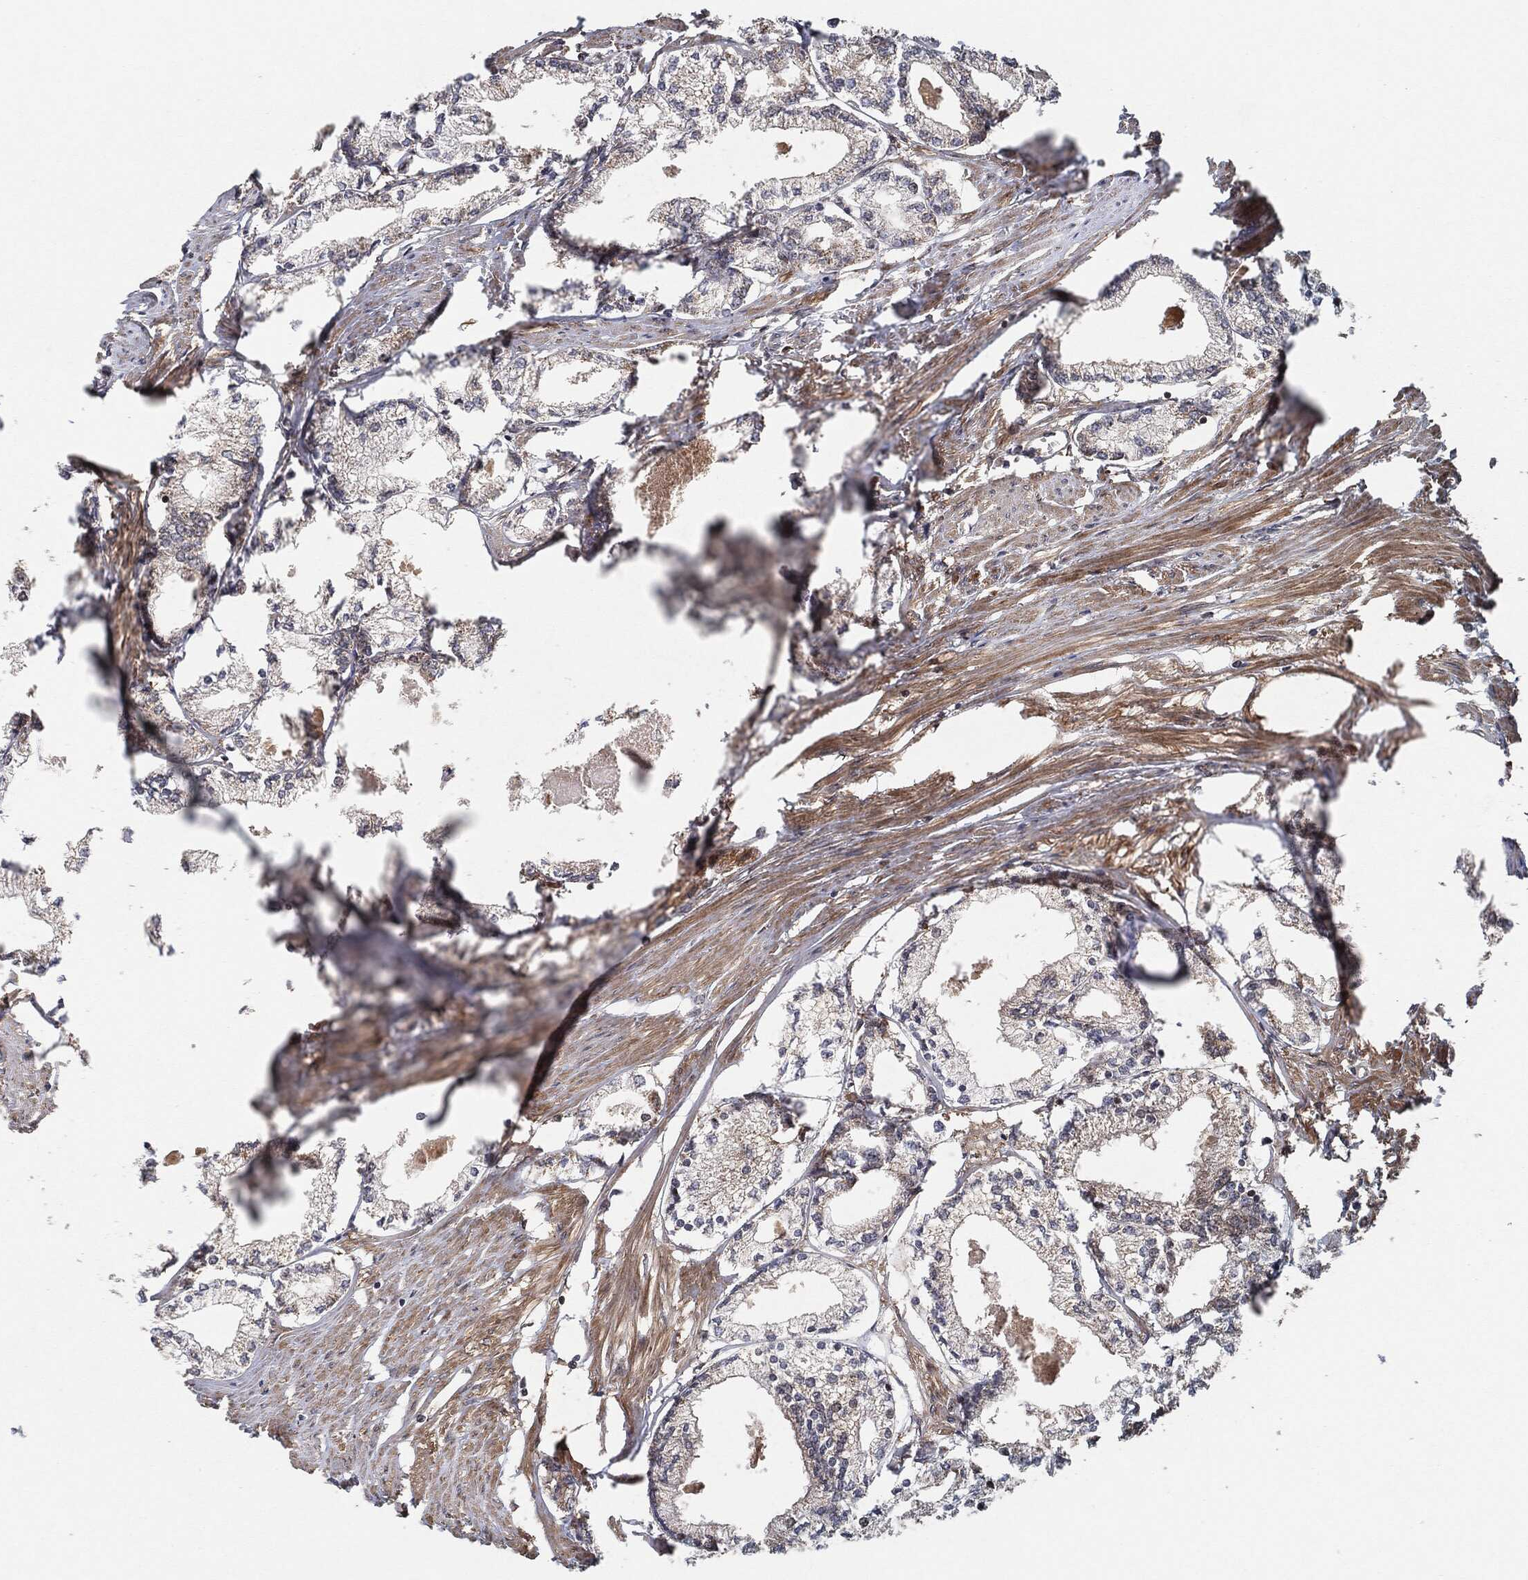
{"staining": {"intensity": "negative", "quantity": "none", "location": "none"}, "tissue": "prostate cancer", "cell_type": "Tumor cells", "image_type": "cancer", "snomed": [{"axis": "morphology", "description": "Adenocarcinoma, NOS"}, {"axis": "topography", "description": "Prostate"}], "caption": "Immunohistochemistry of human prostate cancer demonstrates no positivity in tumor cells. (Stains: DAB IHC with hematoxylin counter stain, Microscopy: brightfield microscopy at high magnification).", "gene": "BCAR1", "patient": {"sex": "male", "age": 56}}